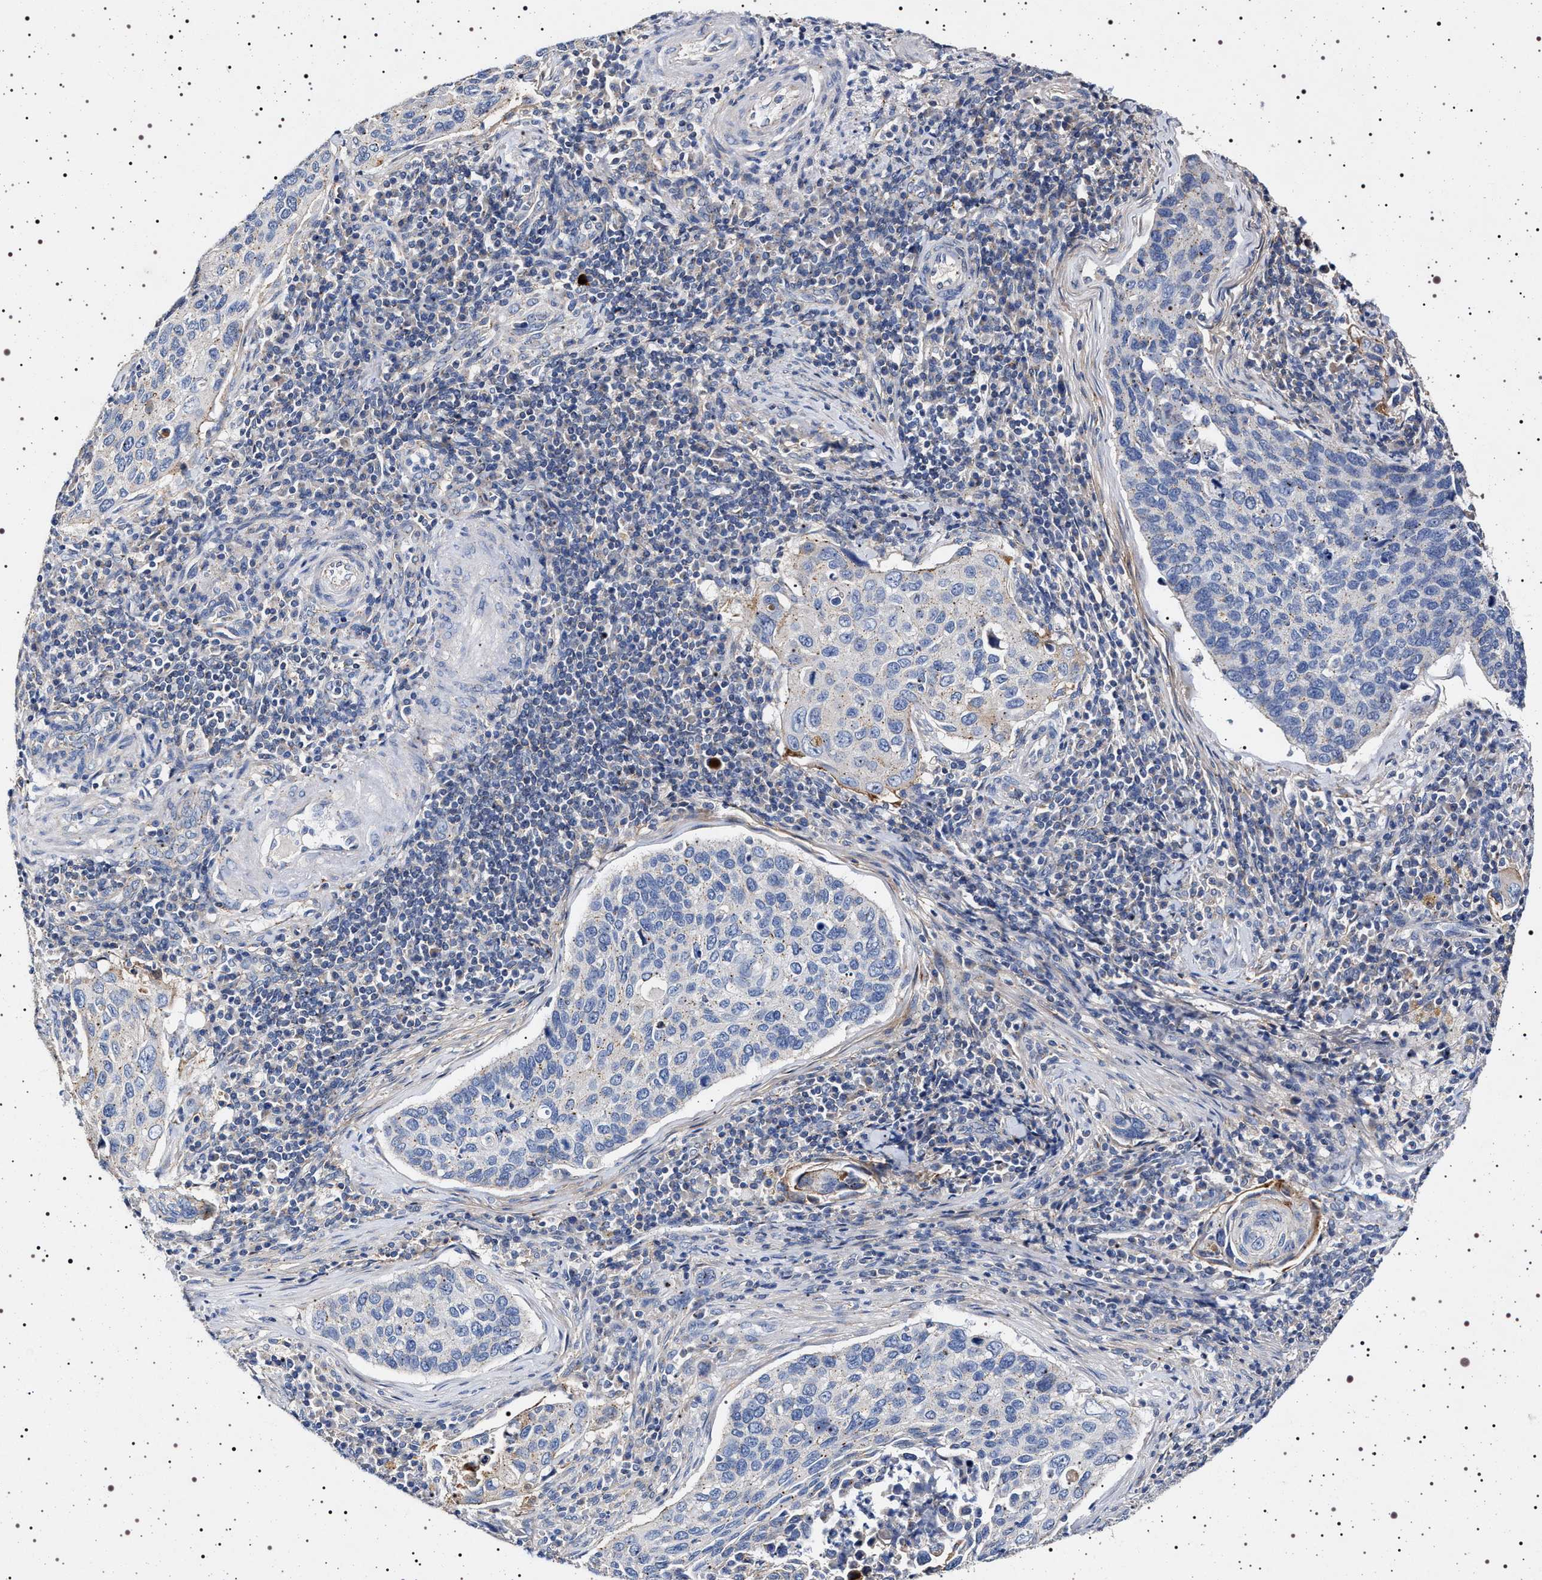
{"staining": {"intensity": "negative", "quantity": "none", "location": "none"}, "tissue": "cervical cancer", "cell_type": "Tumor cells", "image_type": "cancer", "snomed": [{"axis": "morphology", "description": "Squamous cell carcinoma, NOS"}, {"axis": "topography", "description": "Cervix"}], "caption": "Photomicrograph shows no protein staining in tumor cells of squamous cell carcinoma (cervical) tissue.", "gene": "NAALADL2", "patient": {"sex": "female", "age": 53}}